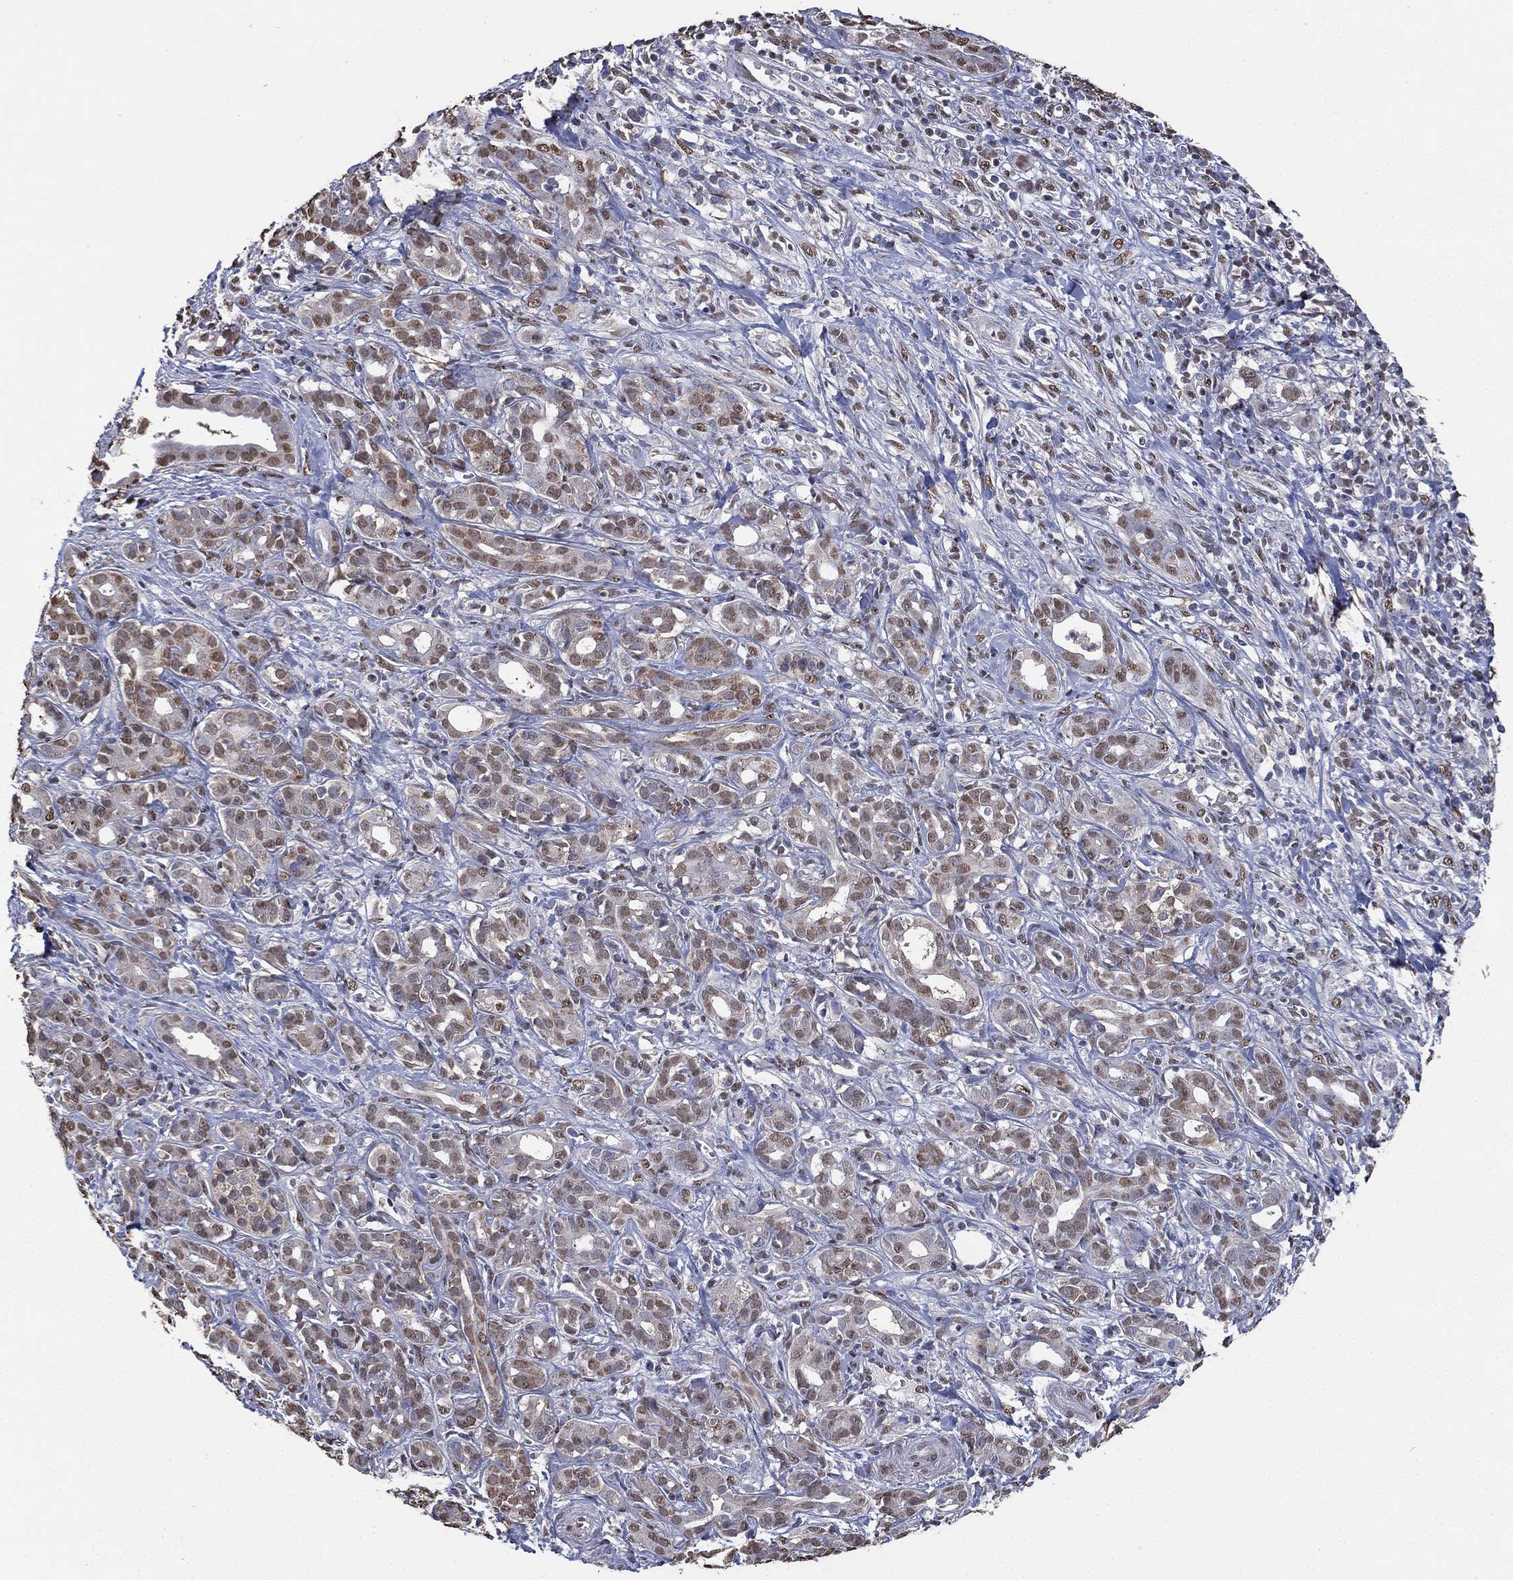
{"staining": {"intensity": "weak", "quantity": "25%-75%", "location": "nuclear"}, "tissue": "pancreatic cancer", "cell_type": "Tumor cells", "image_type": "cancer", "snomed": [{"axis": "morphology", "description": "Adenocarcinoma, NOS"}, {"axis": "topography", "description": "Pancreas"}], "caption": "A high-resolution histopathology image shows immunohistochemistry staining of adenocarcinoma (pancreatic), which shows weak nuclear positivity in about 25%-75% of tumor cells.", "gene": "ALDH7A1", "patient": {"sex": "male", "age": 61}}